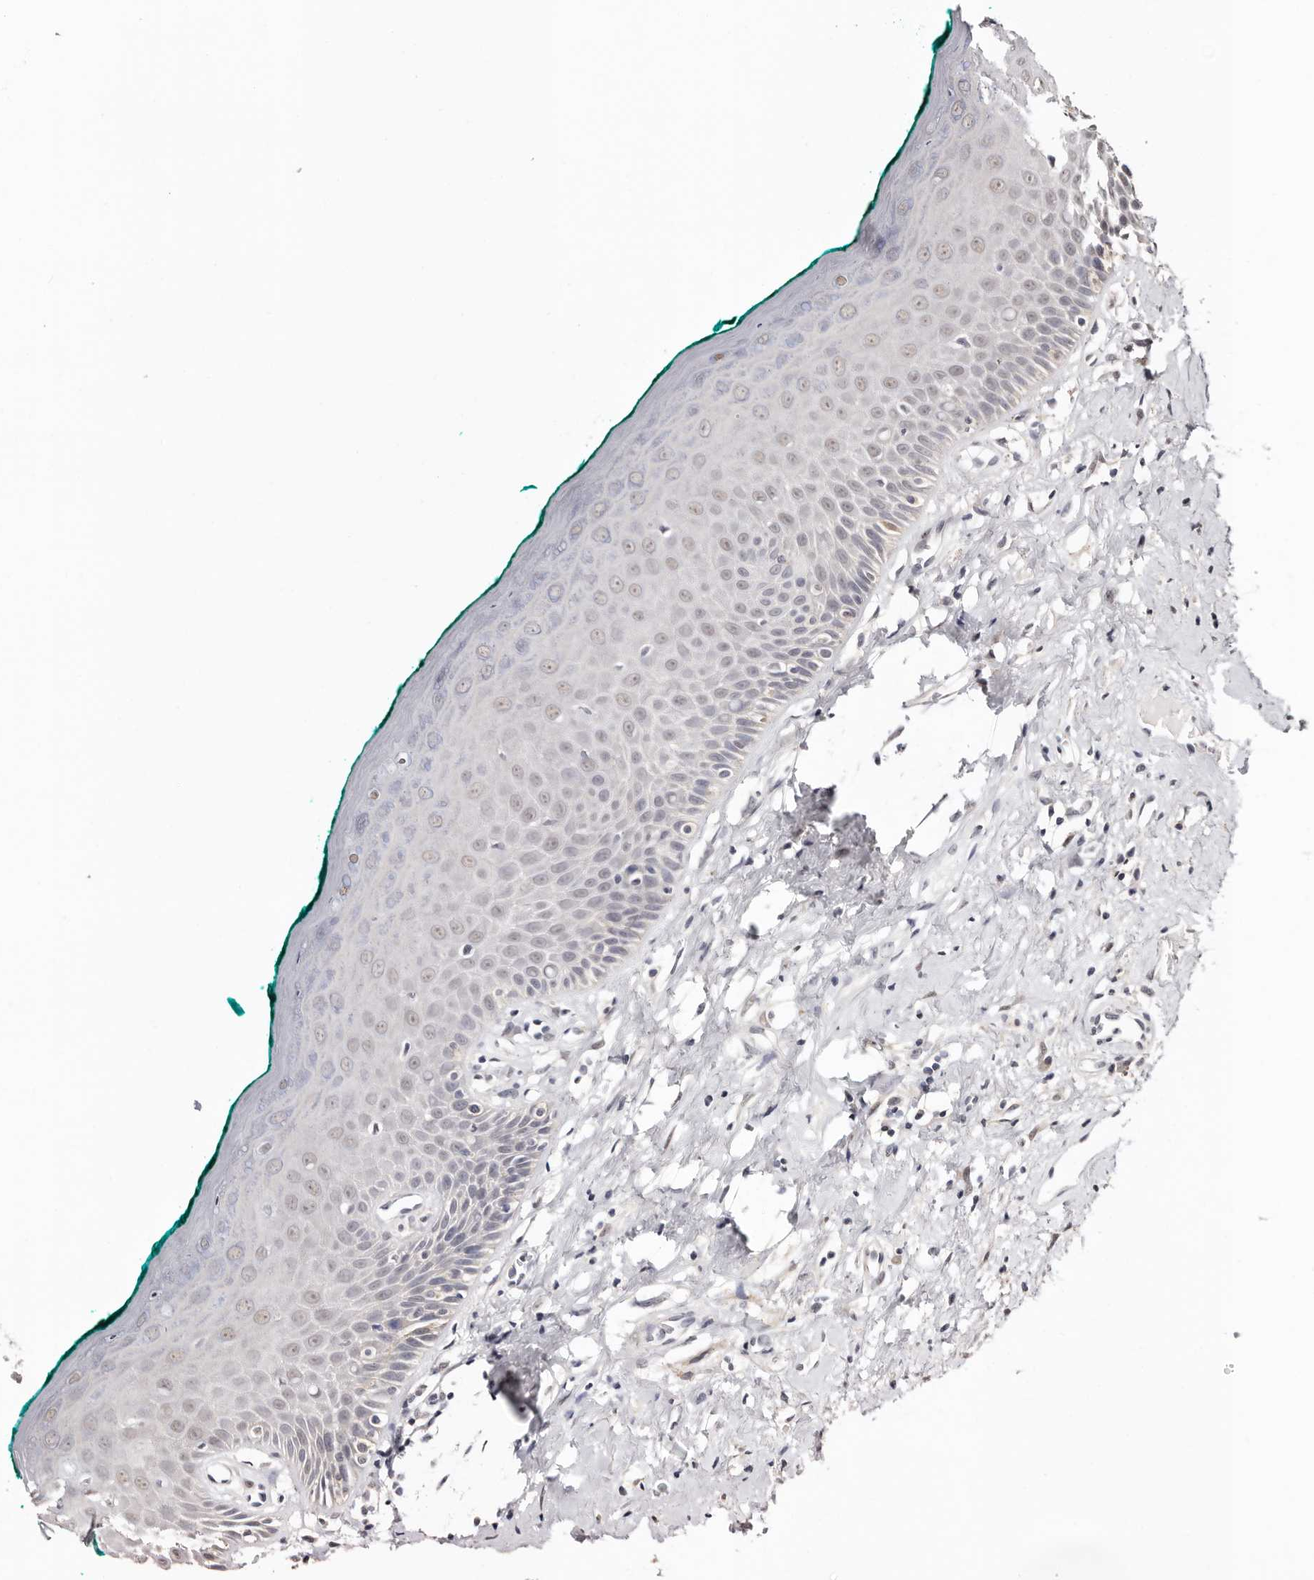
{"staining": {"intensity": "weak", "quantity": "25%-75%", "location": "nuclear"}, "tissue": "oral mucosa", "cell_type": "Squamous epithelial cells", "image_type": "normal", "snomed": [{"axis": "morphology", "description": "Normal tissue, NOS"}, {"axis": "topography", "description": "Oral tissue"}], "caption": "This image reveals IHC staining of normal human oral mucosa, with low weak nuclear expression in approximately 25%-75% of squamous epithelial cells.", "gene": "TYW3", "patient": {"sex": "female", "age": 70}}